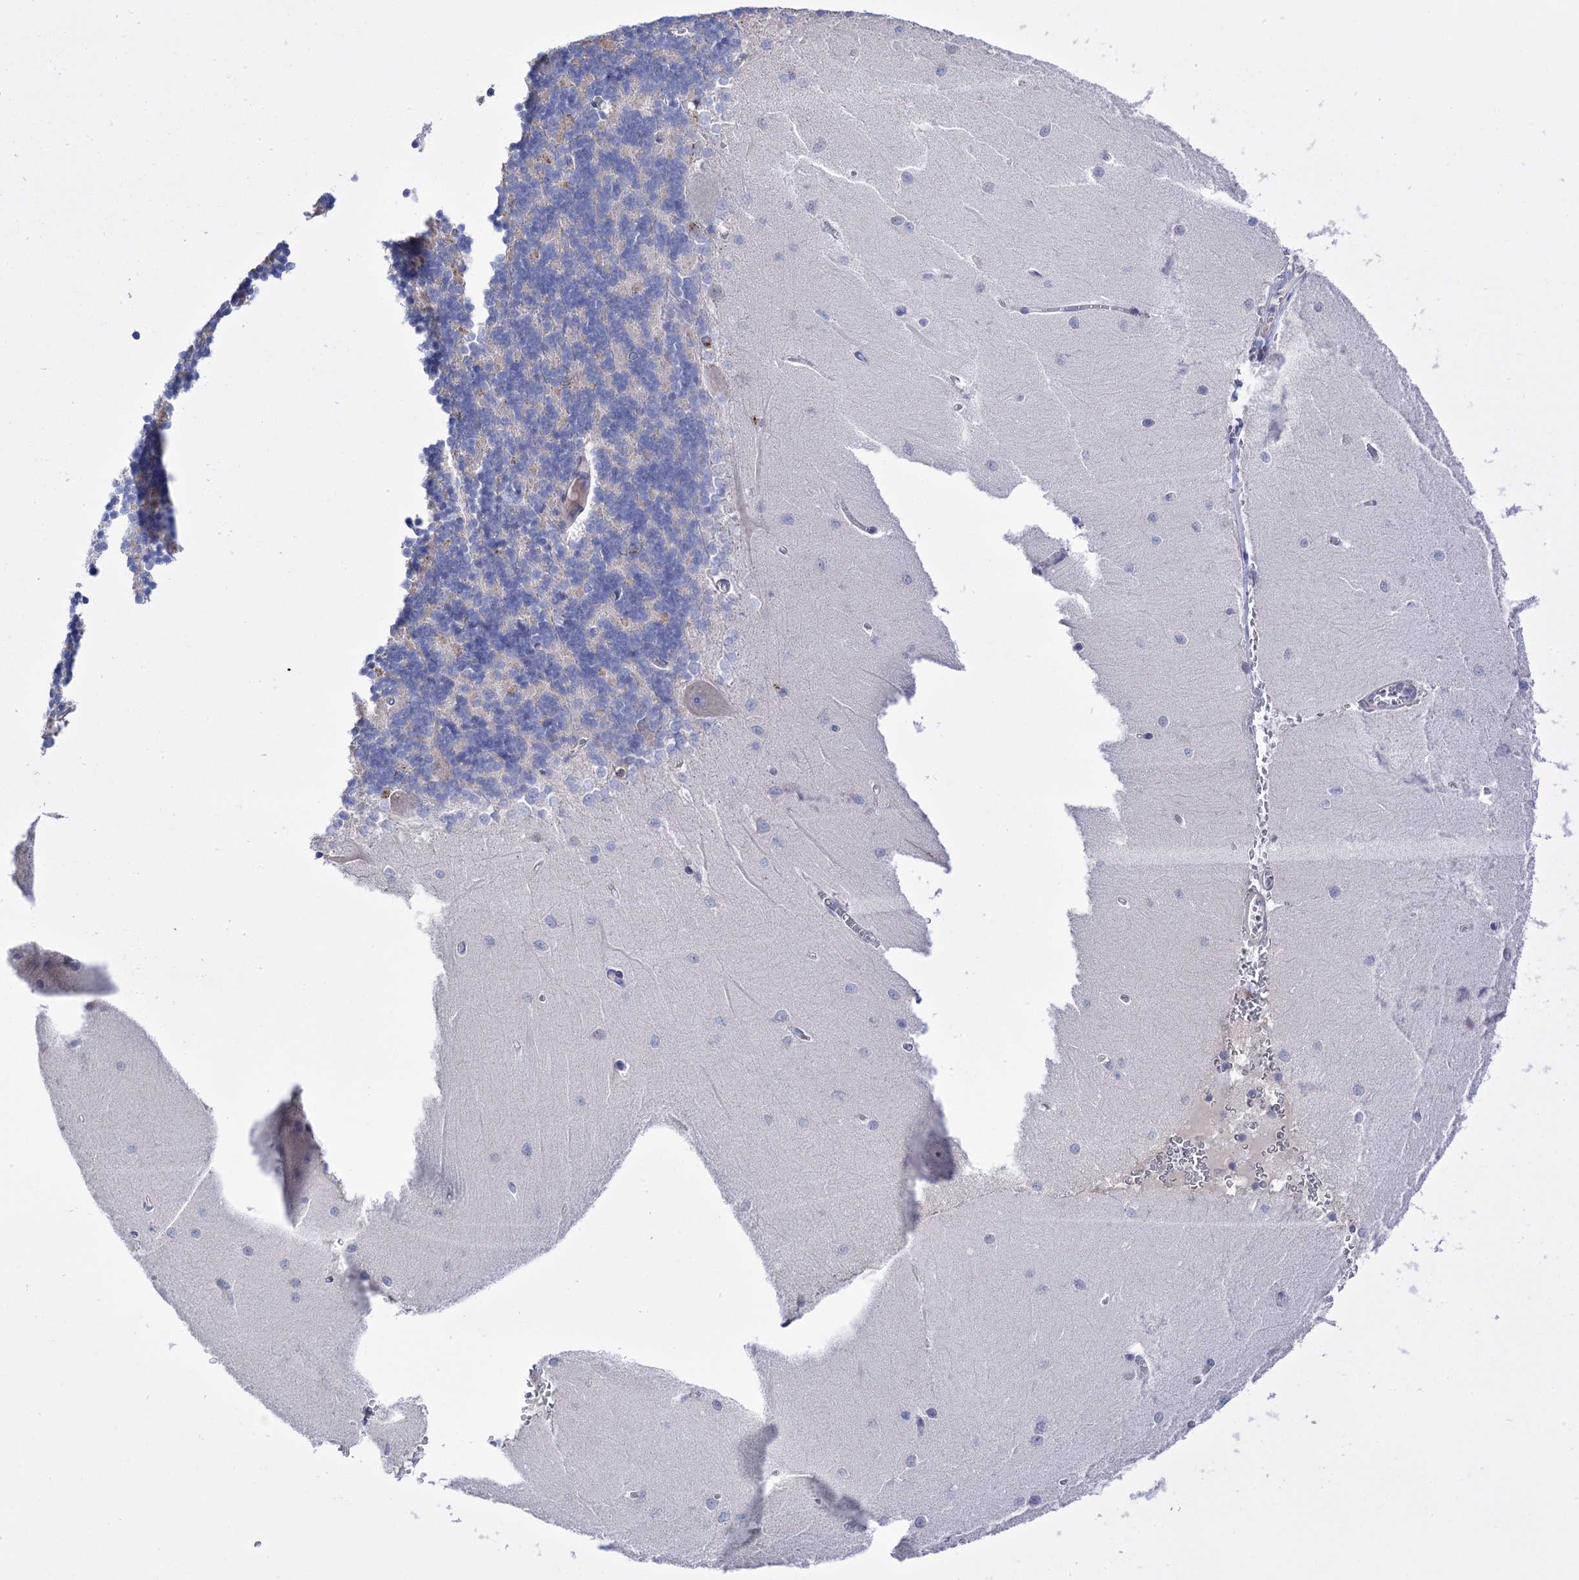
{"staining": {"intensity": "negative", "quantity": "none", "location": "none"}, "tissue": "cerebellum", "cell_type": "Cells in granular layer", "image_type": "normal", "snomed": [{"axis": "morphology", "description": "Normal tissue, NOS"}, {"axis": "topography", "description": "Cerebellum"}], "caption": "Image shows no protein positivity in cells in granular layer of unremarkable cerebellum.", "gene": "BBS4", "patient": {"sex": "male", "age": 37}}